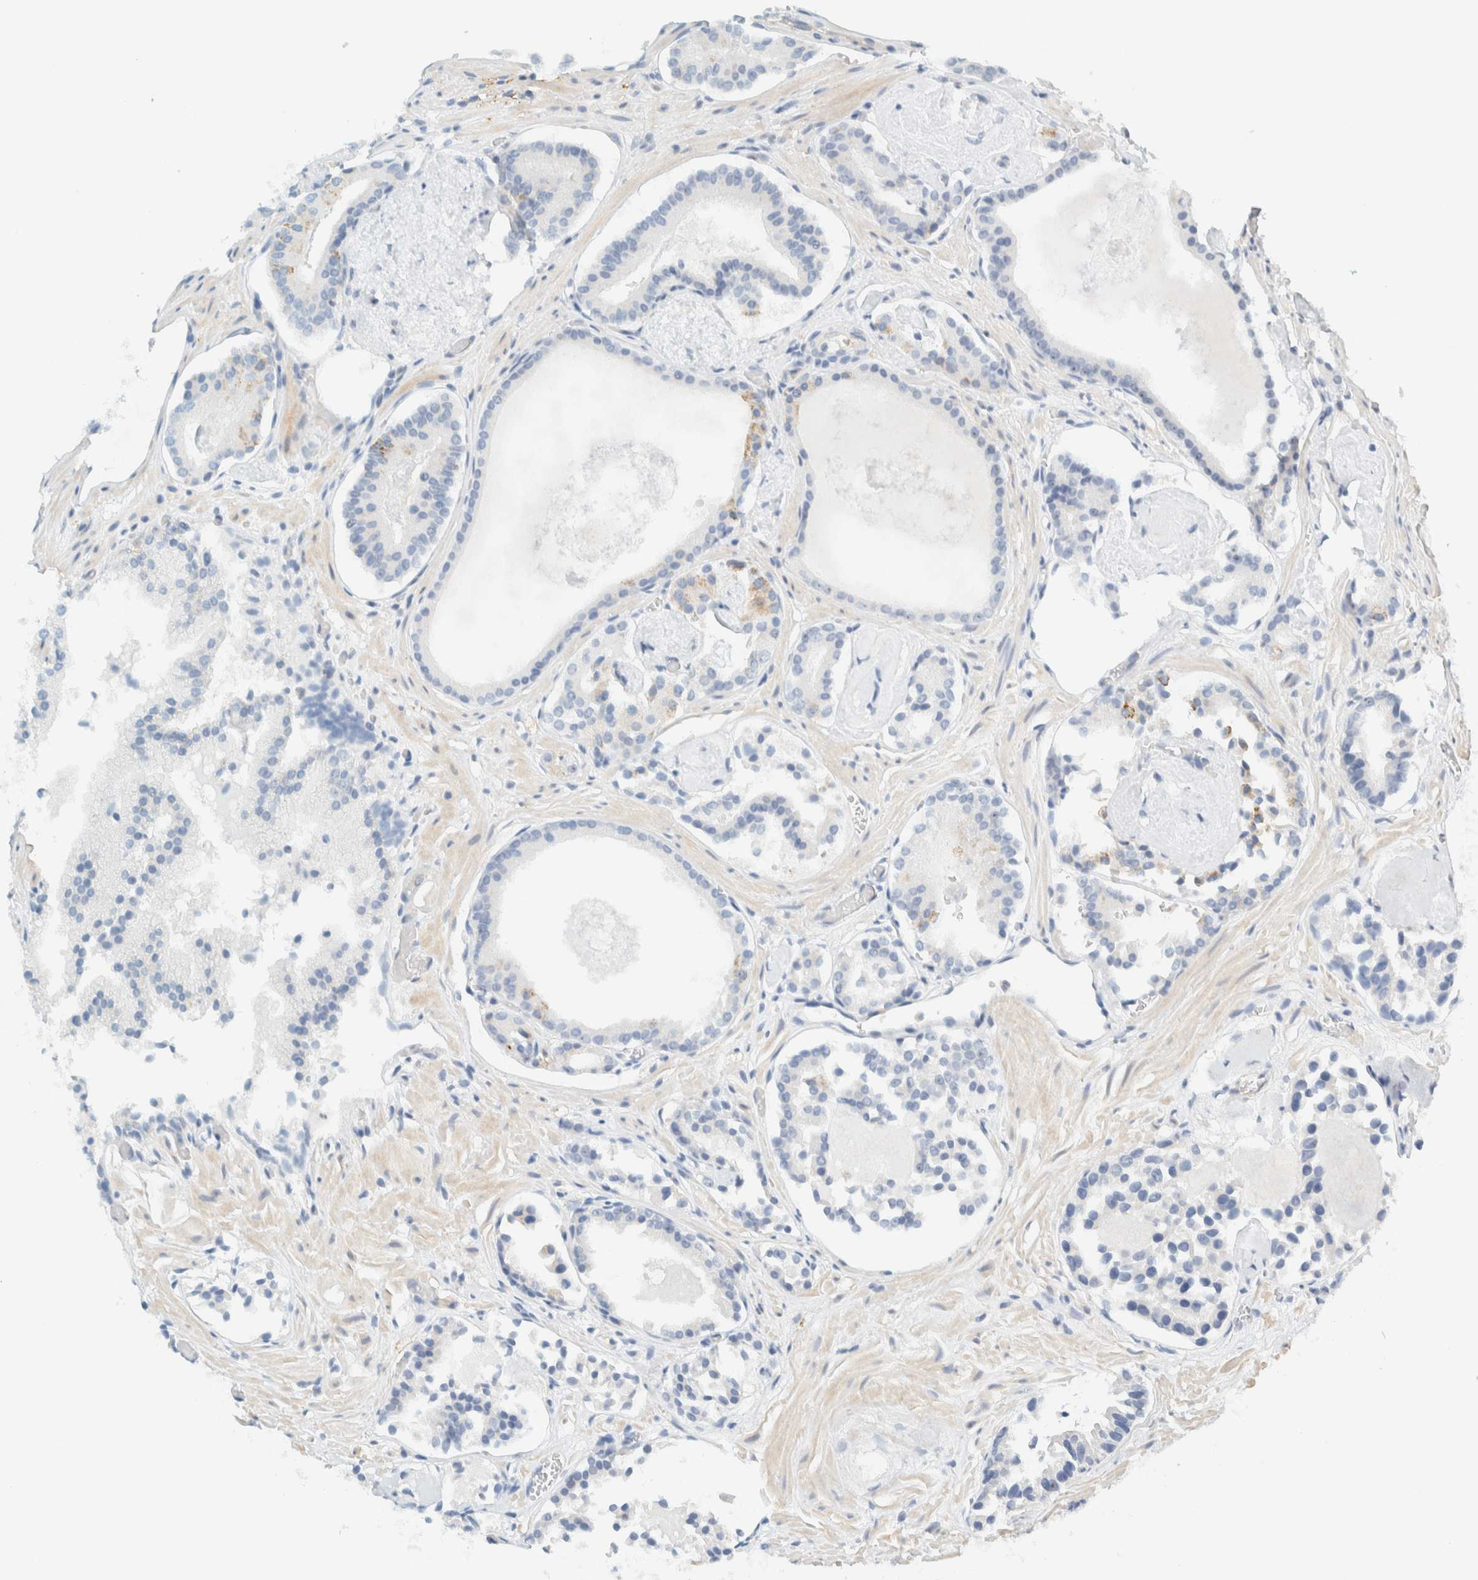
{"staining": {"intensity": "negative", "quantity": "none", "location": "none"}, "tissue": "prostate cancer", "cell_type": "Tumor cells", "image_type": "cancer", "snomed": [{"axis": "morphology", "description": "Adenocarcinoma, Low grade"}, {"axis": "topography", "description": "Prostate"}], "caption": "Immunohistochemistry (IHC) image of low-grade adenocarcinoma (prostate) stained for a protein (brown), which shows no positivity in tumor cells.", "gene": "NDE1", "patient": {"sex": "male", "age": 51}}